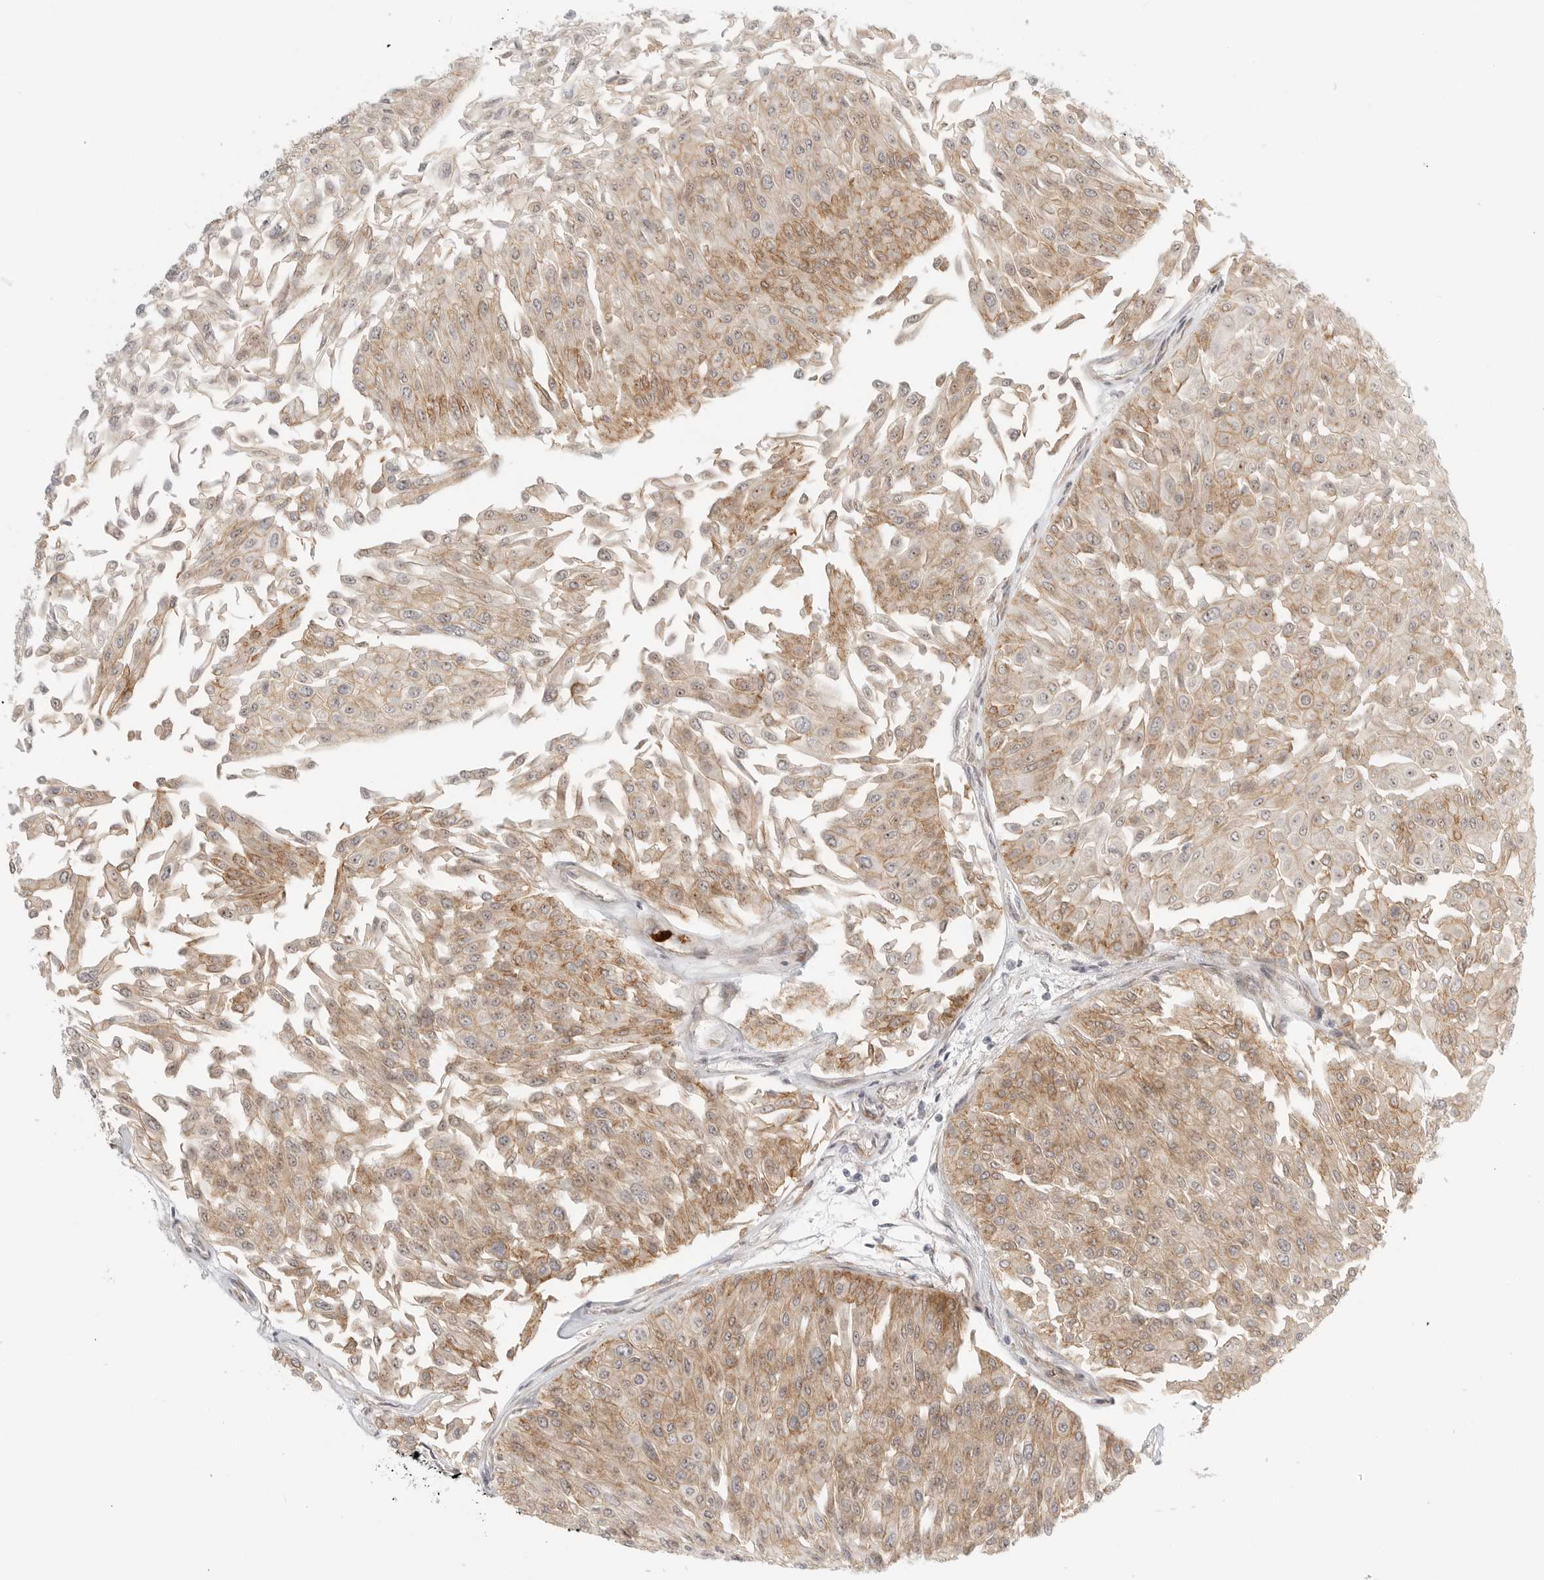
{"staining": {"intensity": "moderate", "quantity": "25%-75%", "location": "cytoplasmic/membranous"}, "tissue": "urothelial cancer", "cell_type": "Tumor cells", "image_type": "cancer", "snomed": [{"axis": "morphology", "description": "Urothelial carcinoma, Low grade"}, {"axis": "topography", "description": "Urinary bladder"}], "caption": "This is an image of immunohistochemistry (IHC) staining of urothelial cancer, which shows moderate positivity in the cytoplasmic/membranous of tumor cells.", "gene": "DSCC1", "patient": {"sex": "male", "age": 67}}